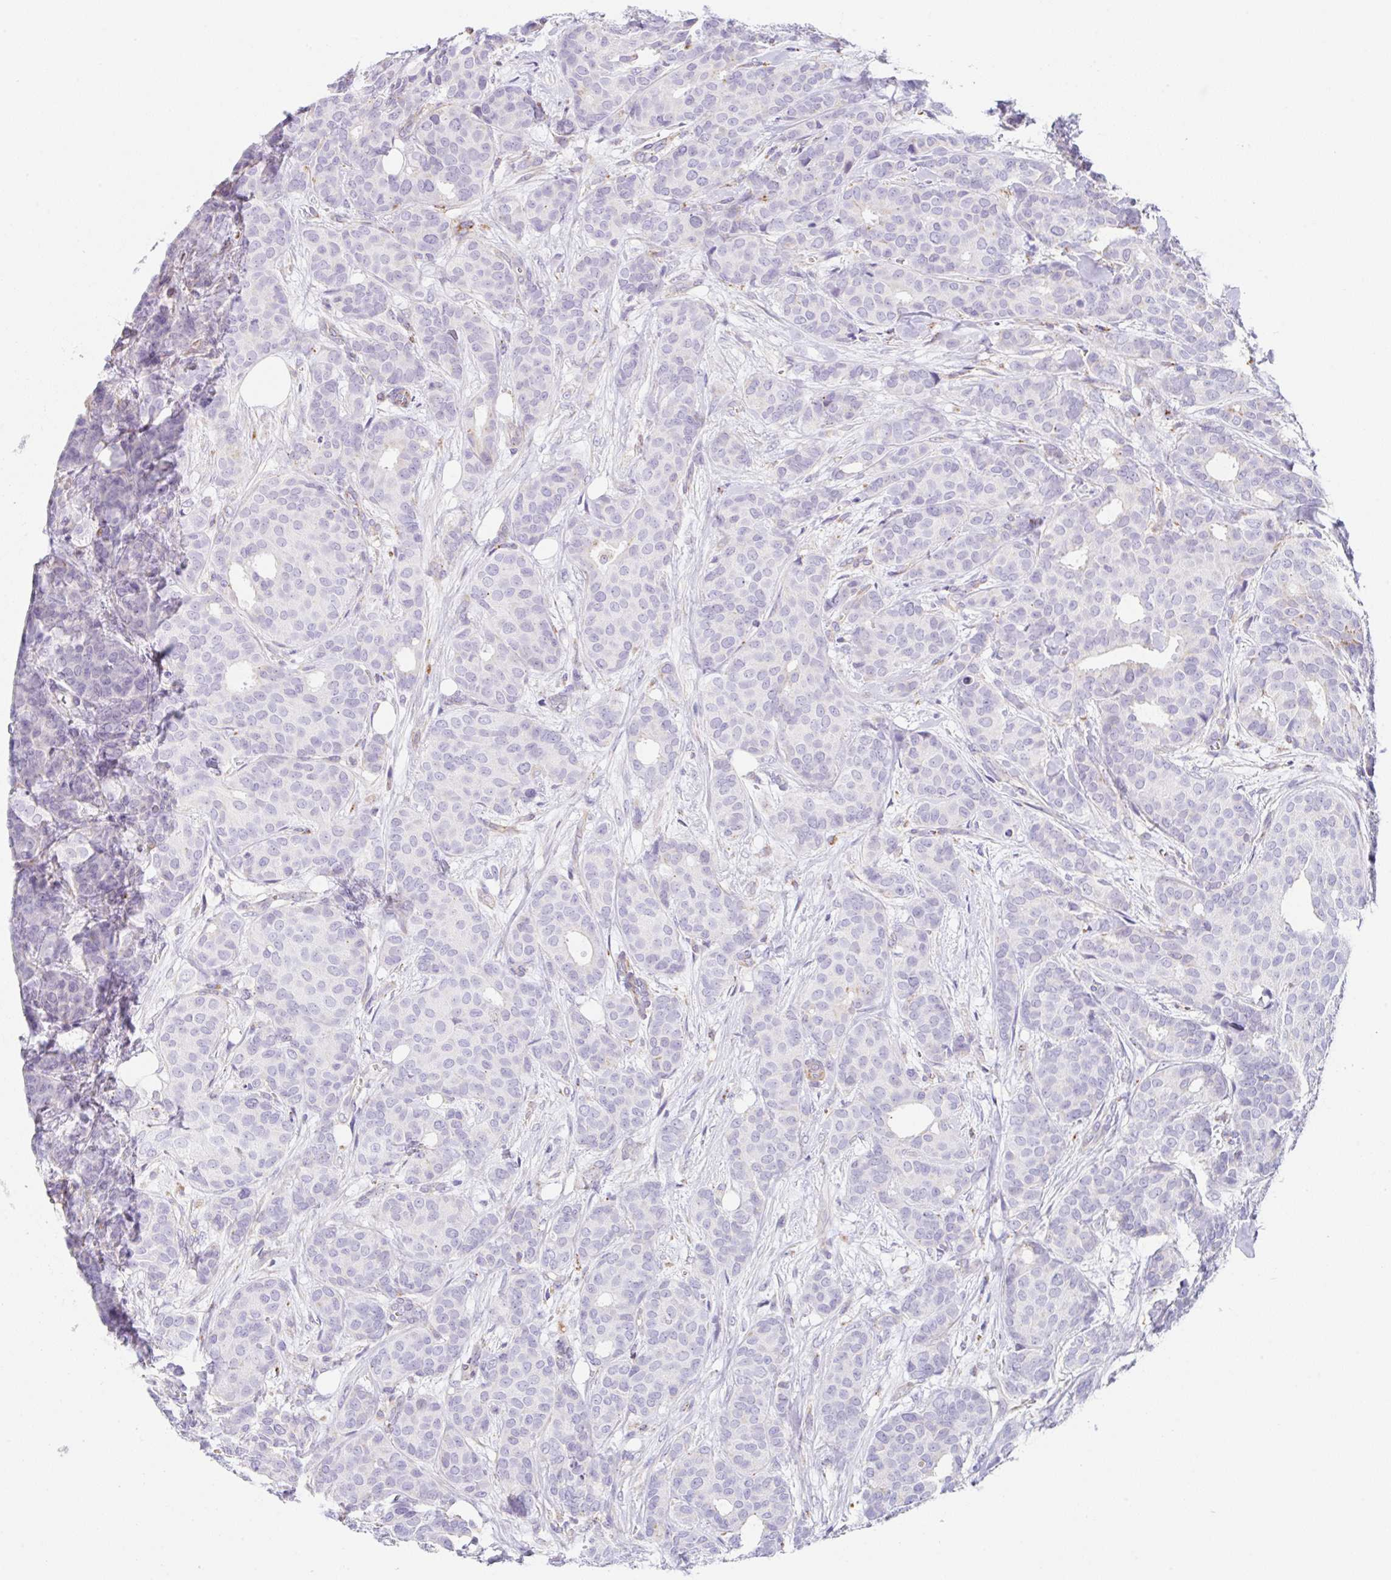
{"staining": {"intensity": "negative", "quantity": "none", "location": "none"}, "tissue": "breast cancer", "cell_type": "Tumor cells", "image_type": "cancer", "snomed": [{"axis": "morphology", "description": "Duct carcinoma"}, {"axis": "topography", "description": "Breast"}], "caption": "A high-resolution micrograph shows IHC staining of breast intraductal carcinoma, which displays no significant expression in tumor cells. Brightfield microscopy of IHC stained with DAB (brown) and hematoxylin (blue), captured at high magnification.", "gene": "DKK4", "patient": {"sex": "female", "age": 70}}